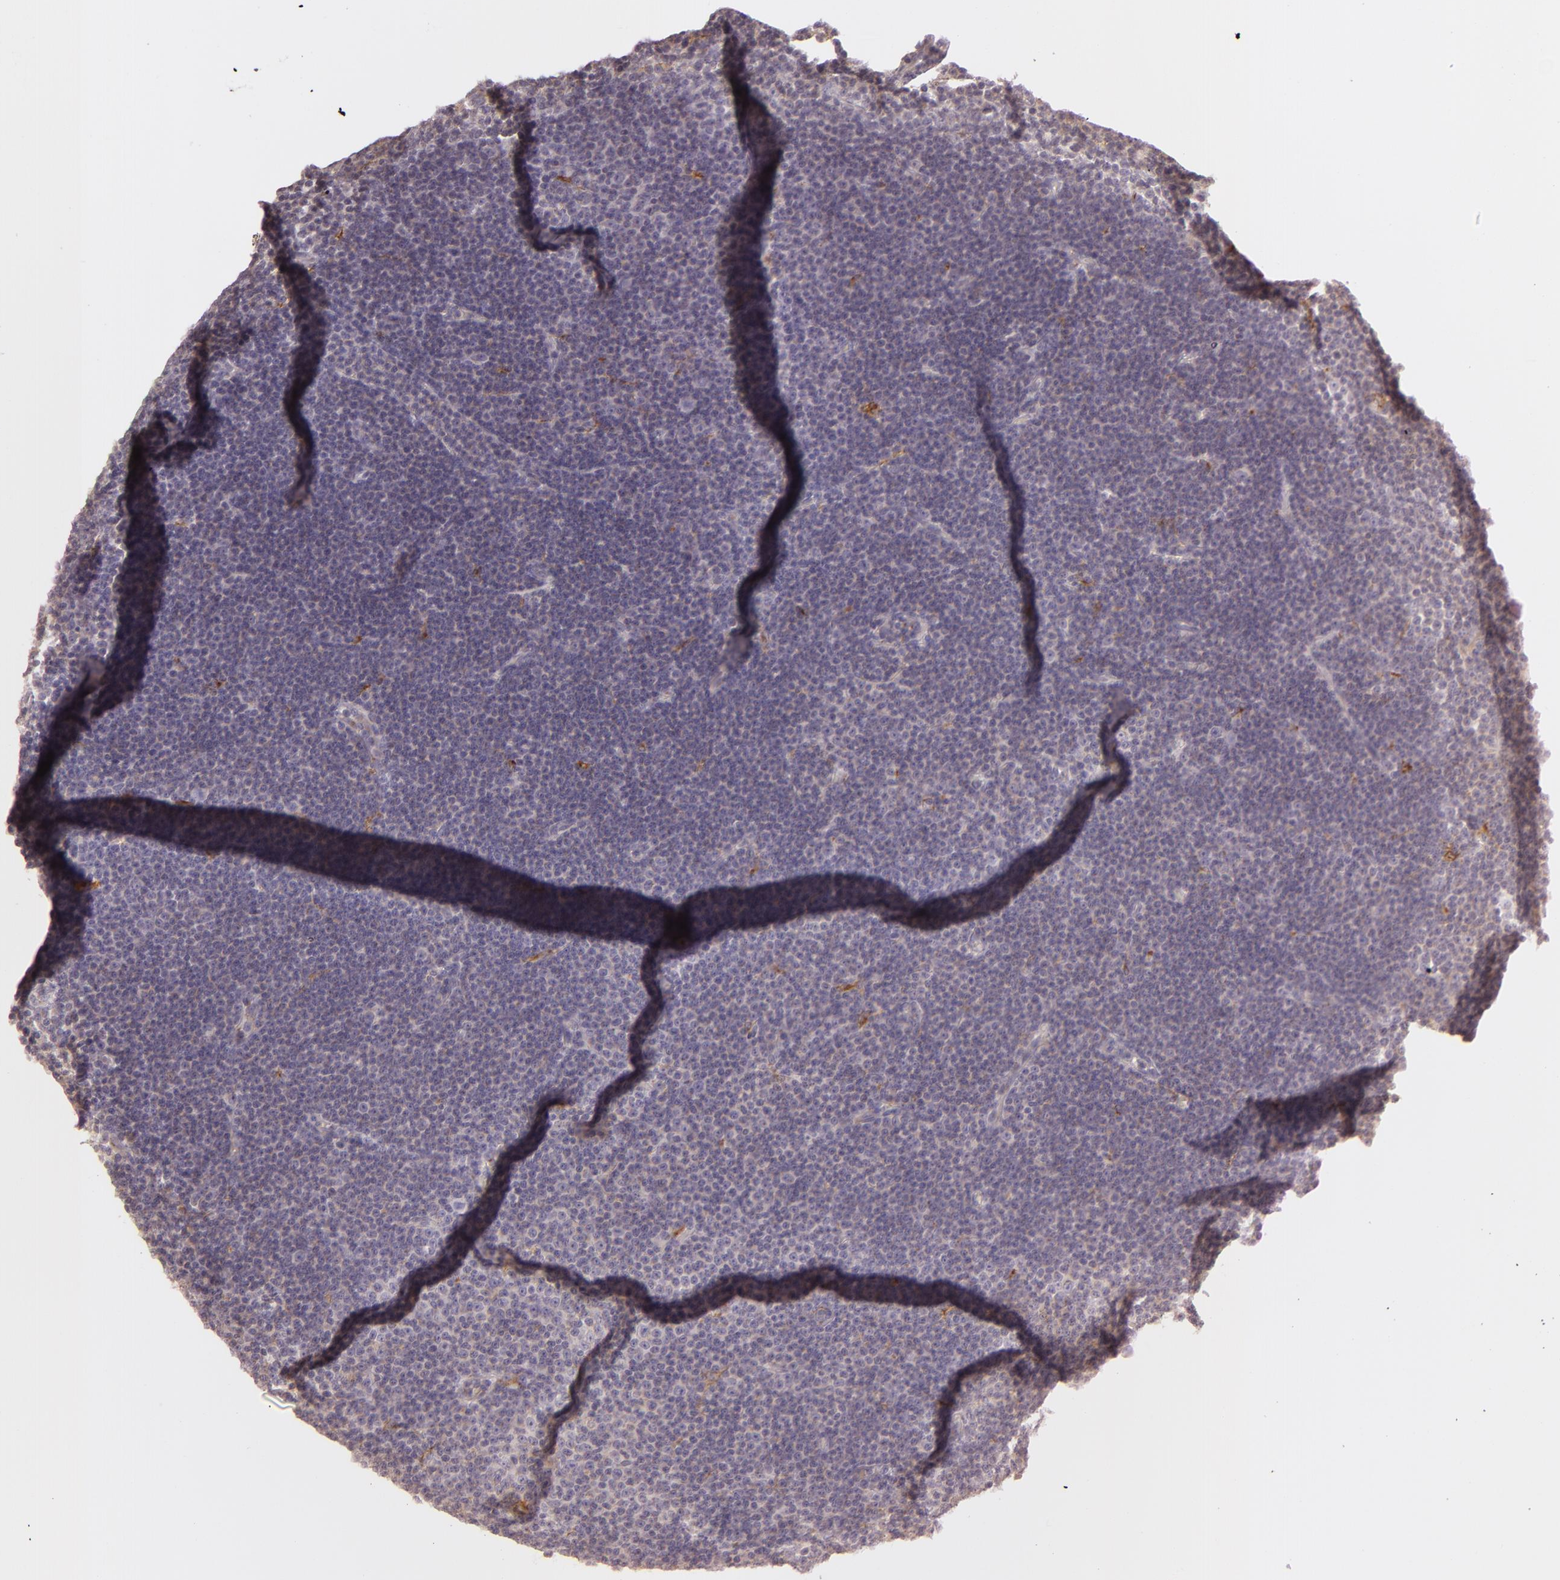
{"staining": {"intensity": "weak", "quantity": "25%-75%", "location": "cytoplasmic/membranous"}, "tissue": "lymphoma", "cell_type": "Tumor cells", "image_type": "cancer", "snomed": [{"axis": "morphology", "description": "Malignant lymphoma, non-Hodgkin's type, Low grade"}, {"axis": "topography", "description": "Lymph node"}], "caption": "A high-resolution image shows immunohistochemistry (IHC) staining of lymphoma, which shows weak cytoplasmic/membranous staining in approximately 25%-75% of tumor cells.", "gene": "LGMN", "patient": {"sex": "male", "age": 57}}